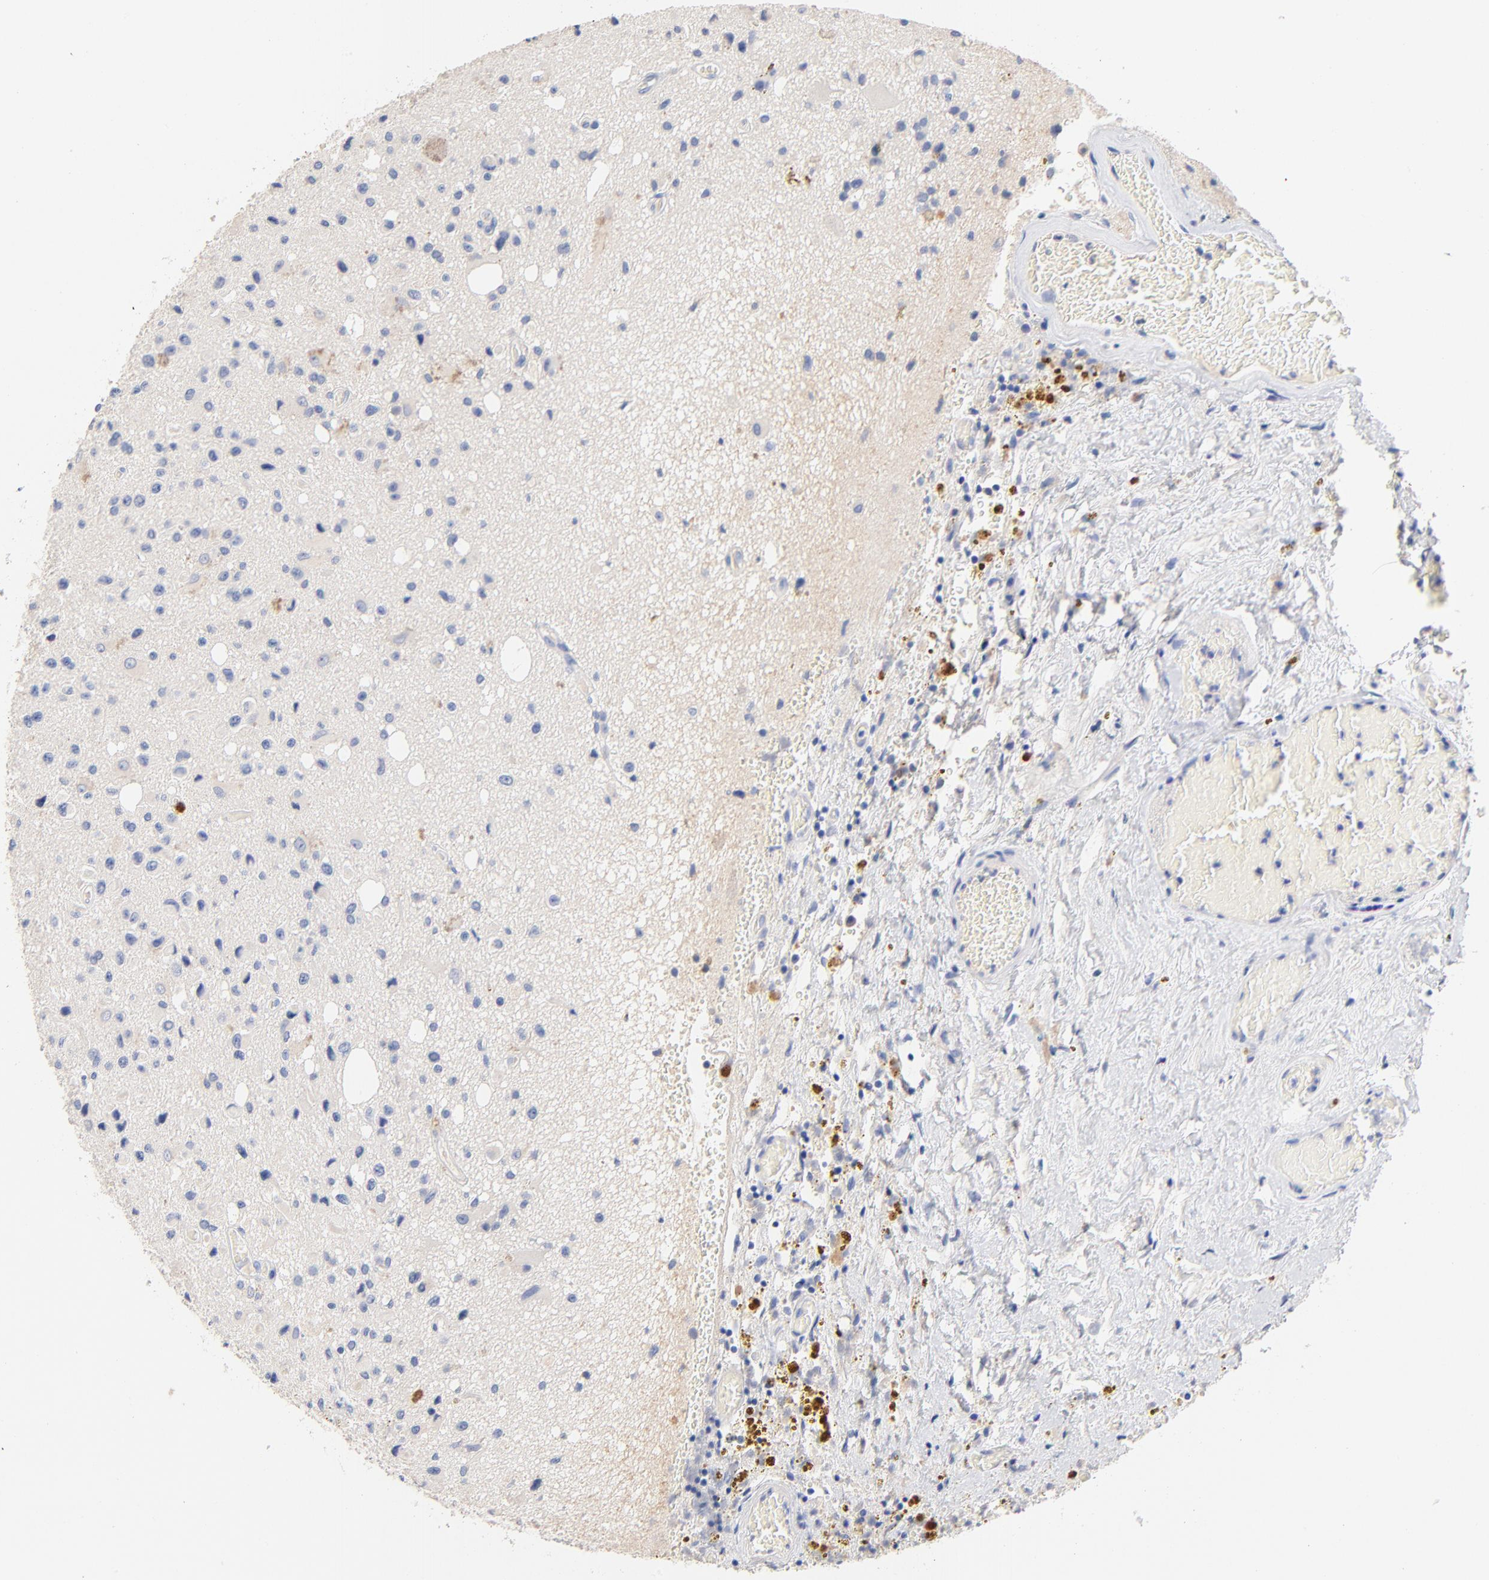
{"staining": {"intensity": "negative", "quantity": "none", "location": "none"}, "tissue": "glioma", "cell_type": "Tumor cells", "image_type": "cancer", "snomed": [{"axis": "morphology", "description": "Glioma, malignant, Low grade"}, {"axis": "topography", "description": "Brain"}], "caption": "Immunohistochemical staining of human low-grade glioma (malignant) exhibits no significant expression in tumor cells.", "gene": "CPS1", "patient": {"sex": "male", "age": 58}}